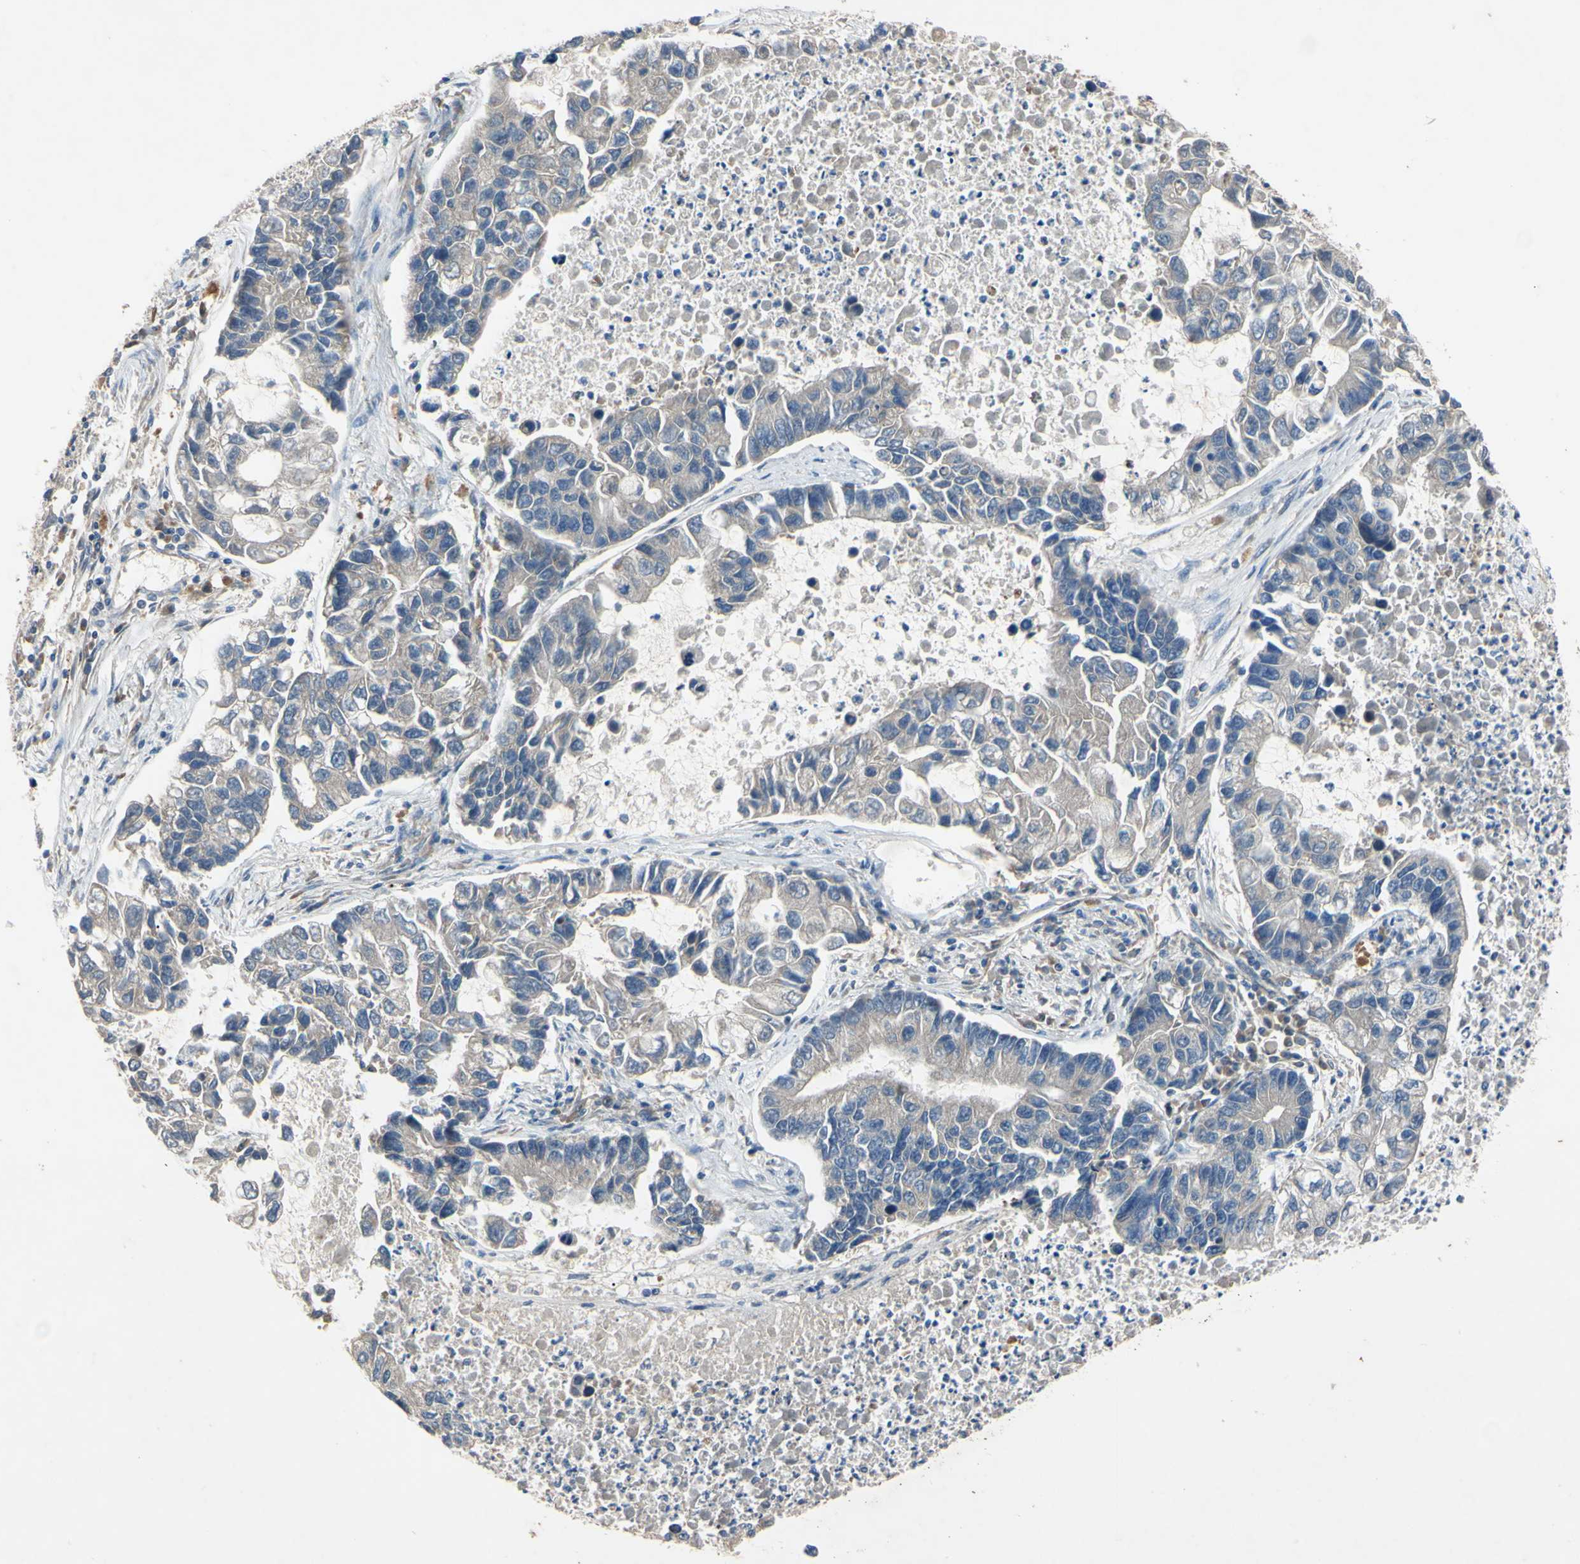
{"staining": {"intensity": "weak", "quantity": "<25%", "location": "cytoplasmic/membranous"}, "tissue": "lung cancer", "cell_type": "Tumor cells", "image_type": "cancer", "snomed": [{"axis": "morphology", "description": "Adenocarcinoma, NOS"}, {"axis": "topography", "description": "Lung"}], "caption": "Adenocarcinoma (lung) was stained to show a protein in brown. There is no significant positivity in tumor cells.", "gene": "HILPDA", "patient": {"sex": "female", "age": 51}}